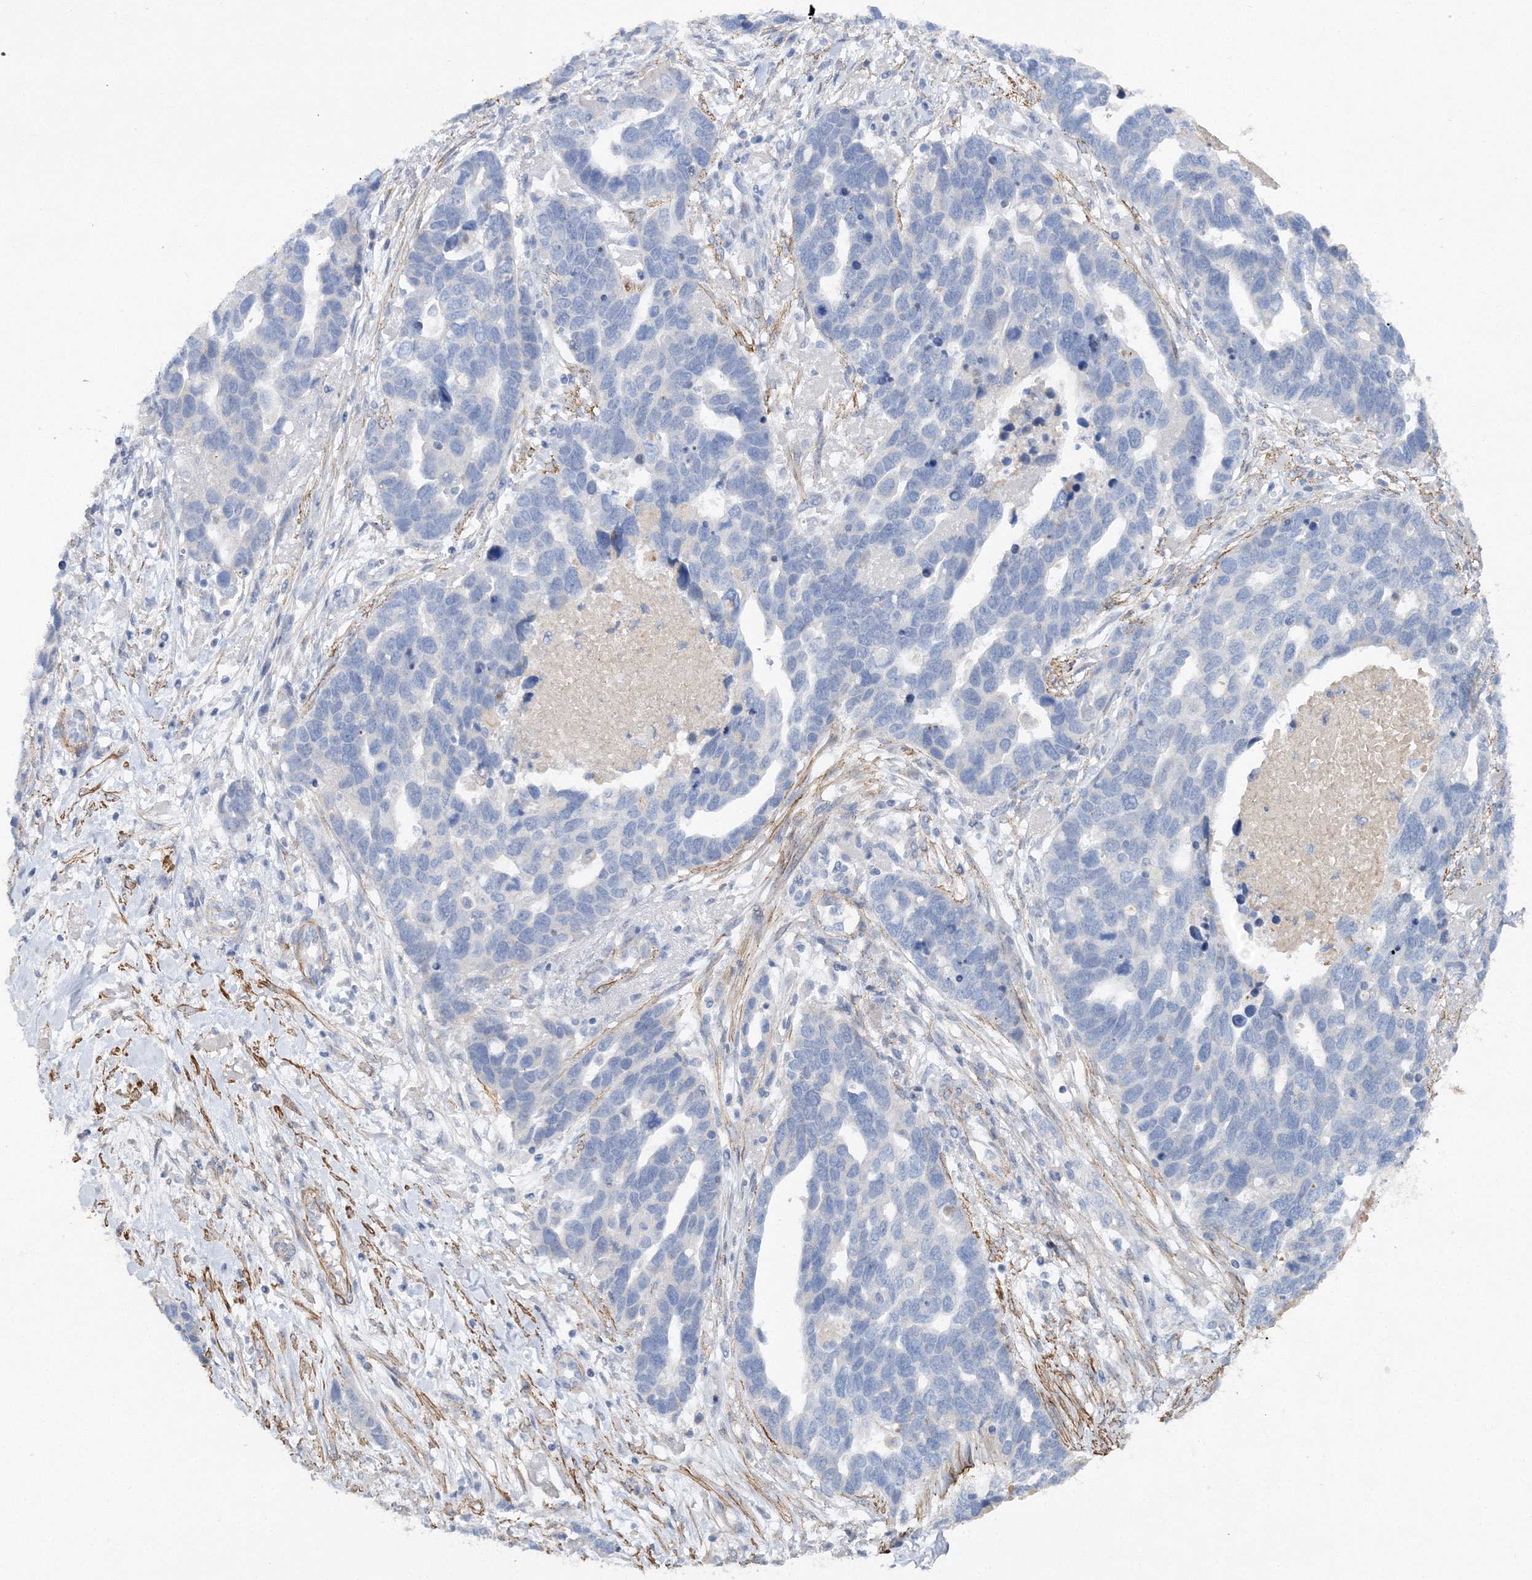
{"staining": {"intensity": "negative", "quantity": "none", "location": "none"}, "tissue": "ovarian cancer", "cell_type": "Tumor cells", "image_type": "cancer", "snomed": [{"axis": "morphology", "description": "Cystadenocarcinoma, serous, NOS"}, {"axis": "topography", "description": "Ovary"}], "caption": "Tumor cells are negative for brown protein staining in ovarian serous cystadenocarcinoma. Nuclei are stained in blue.", "gene": "RTN2", "patient": {"sex": "female", "age": 54}}